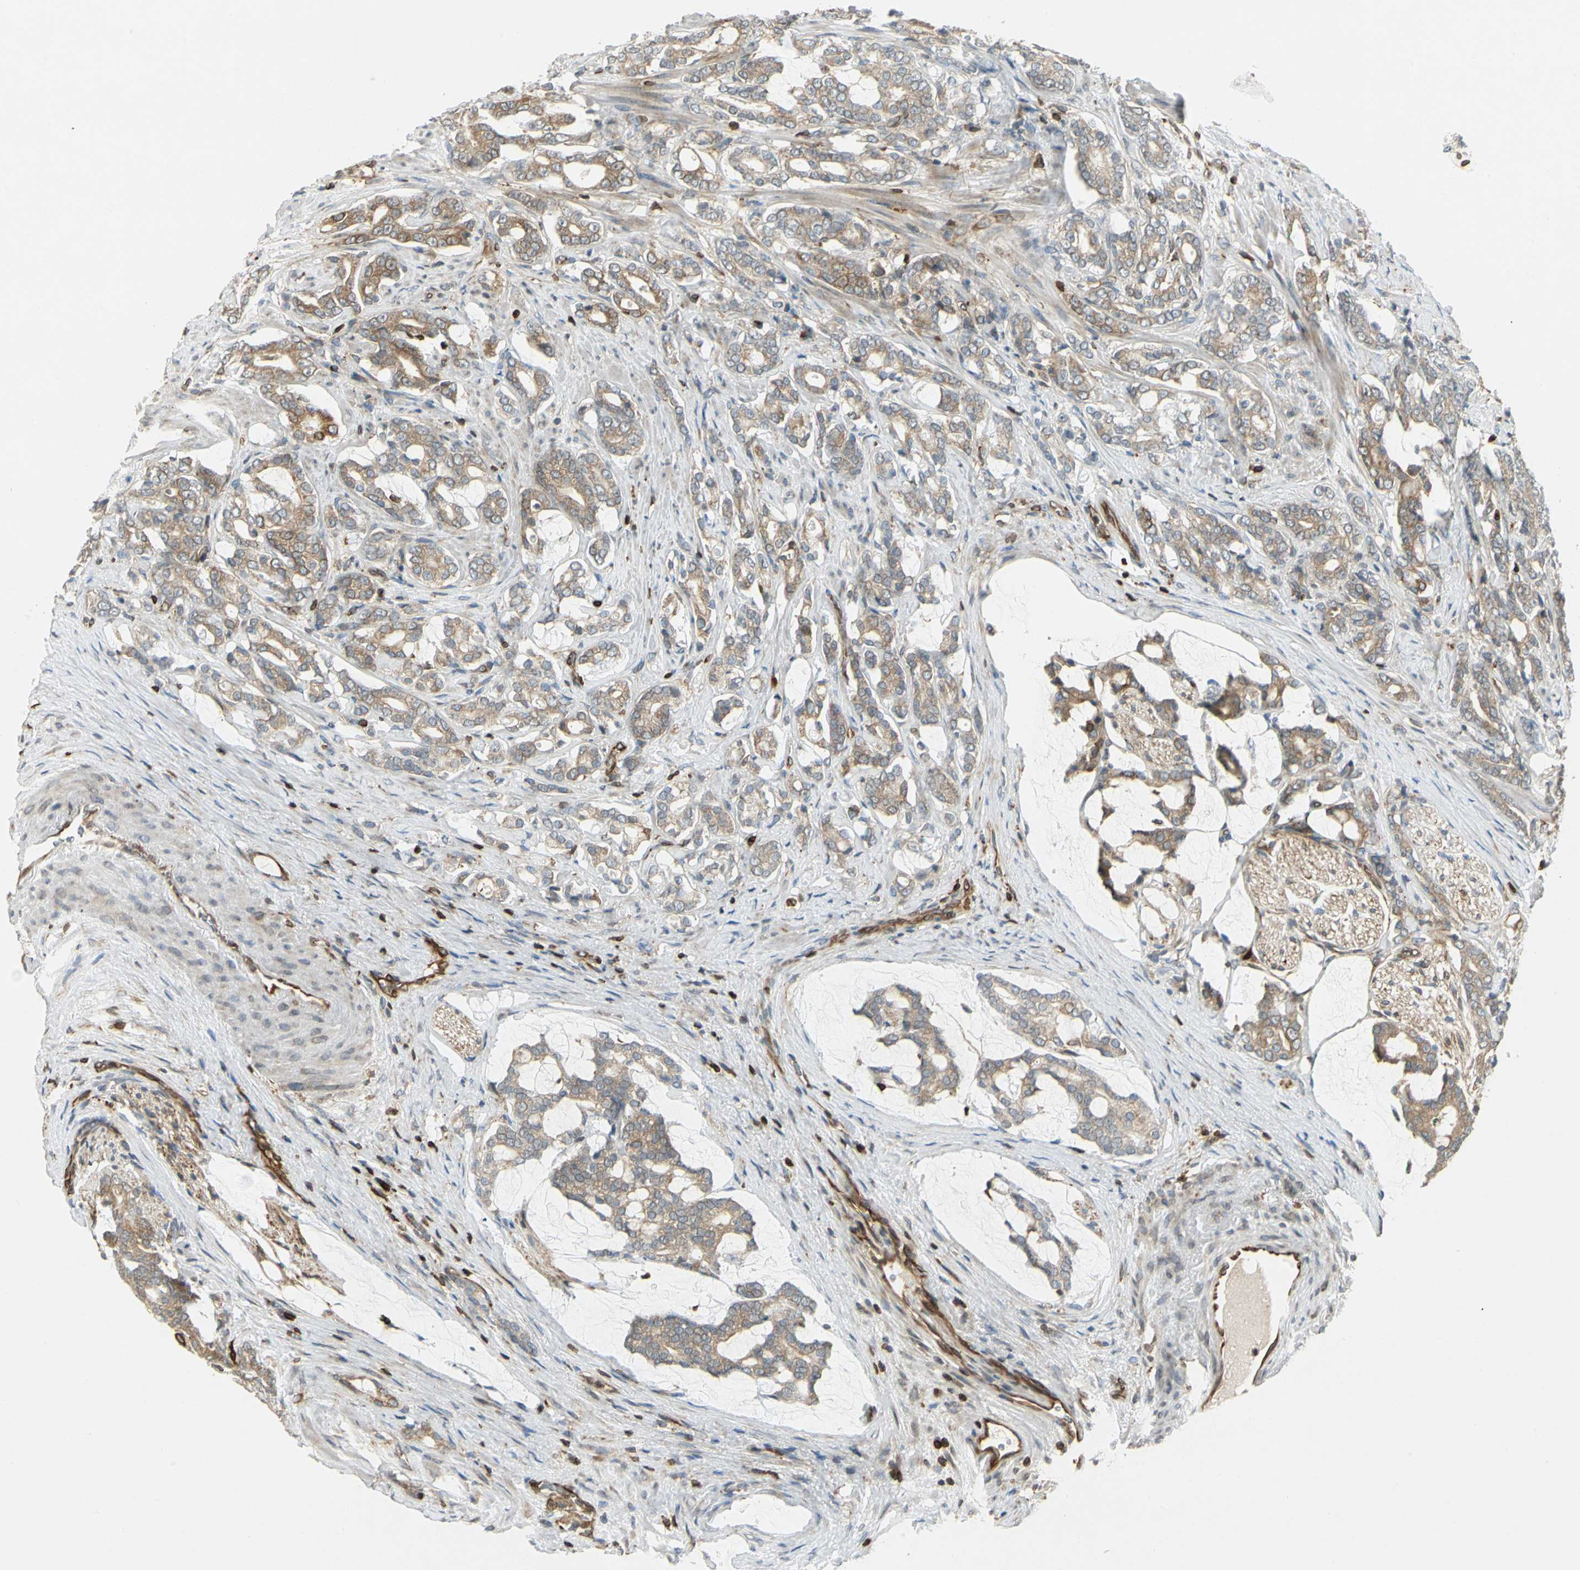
{"staining": {"intensity": "moderate", "quantity": ">75%", "location": "cytoplasmic/membranous"}, "tissue": "prostate cancer", "cell_type": "Tumor cells", "image_type": "cancer", "snomed": [{"axis": "morphology", "description": "Adenocarcinoma, Low grade"}, {"axis": "topography", "description": "Prostate"}], "caption": "An IHC micrograph of tumor tissue is shown. Protein staining in brown shows moderate cytoplasmic/membranous positivity in adenocarcinoma (low-grade) (prostate) within tumor cells. The staining was performed using DAB, with brown indicating positive protein expression. Nuclei are stained blue with hematoxylin.", "gene": "TAPBP", "patient": {"sex": "male", "age": 58}}